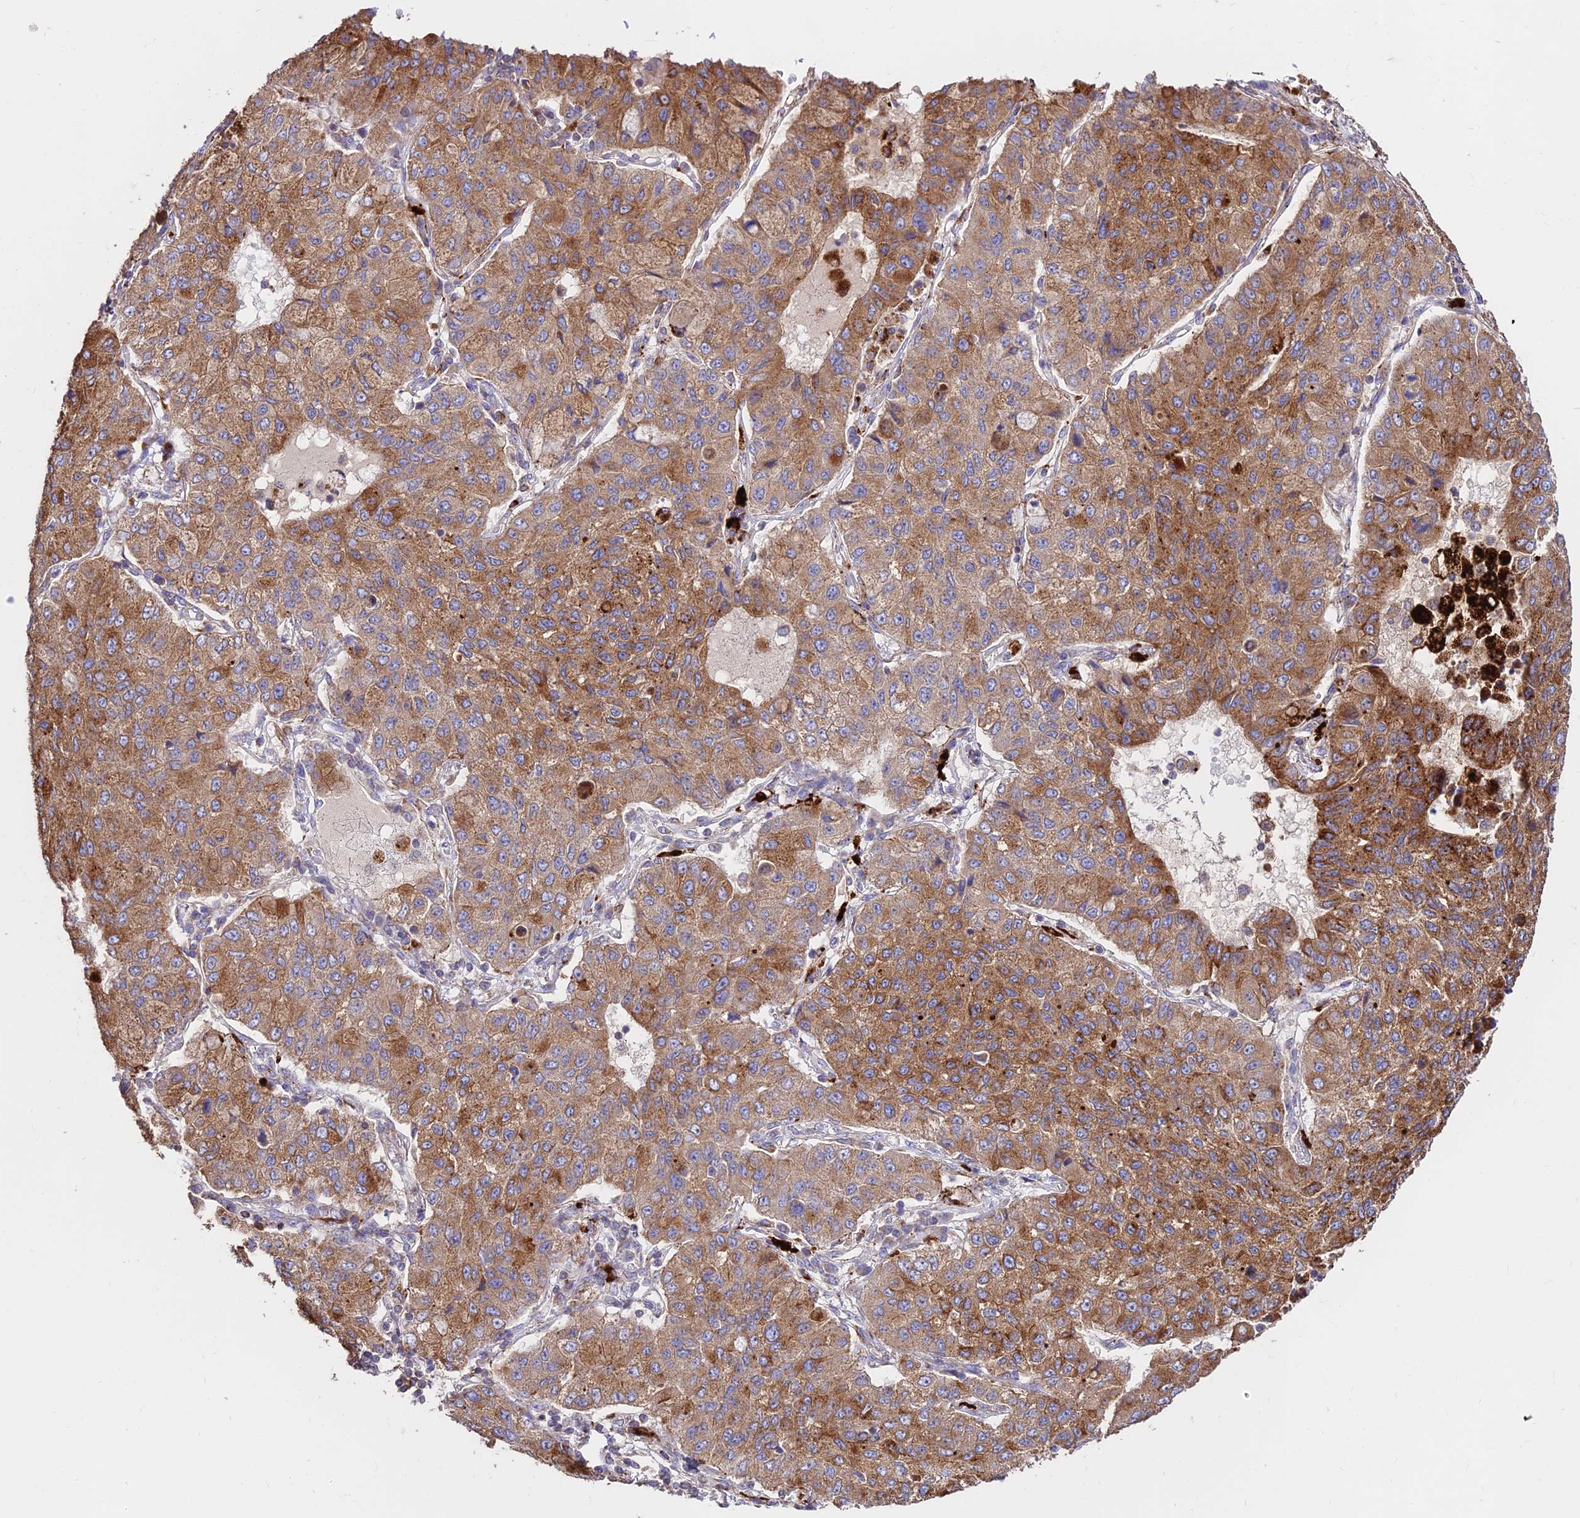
{"staining": {"intensity": "moderate", "quantity": ">75%", "location": "cytoplasmic/membranous"}, "tissue": "lung cancer", "cell_type": "Tumor cells", "image_type": "cancer", "snomed": [{"axis": "morphology", "description": "Squamous cell carcinoma, NOS"}, {"axis": "topography", "description": "Lung"}], "caption": "Tumor cells demonstrate medium levels of moderate cytoplasmic/membranous expression in about >75% of cells in human lung cancer.", "gene": "PNLIPRP3", "patient": {"sex": "male", "age": 74}}